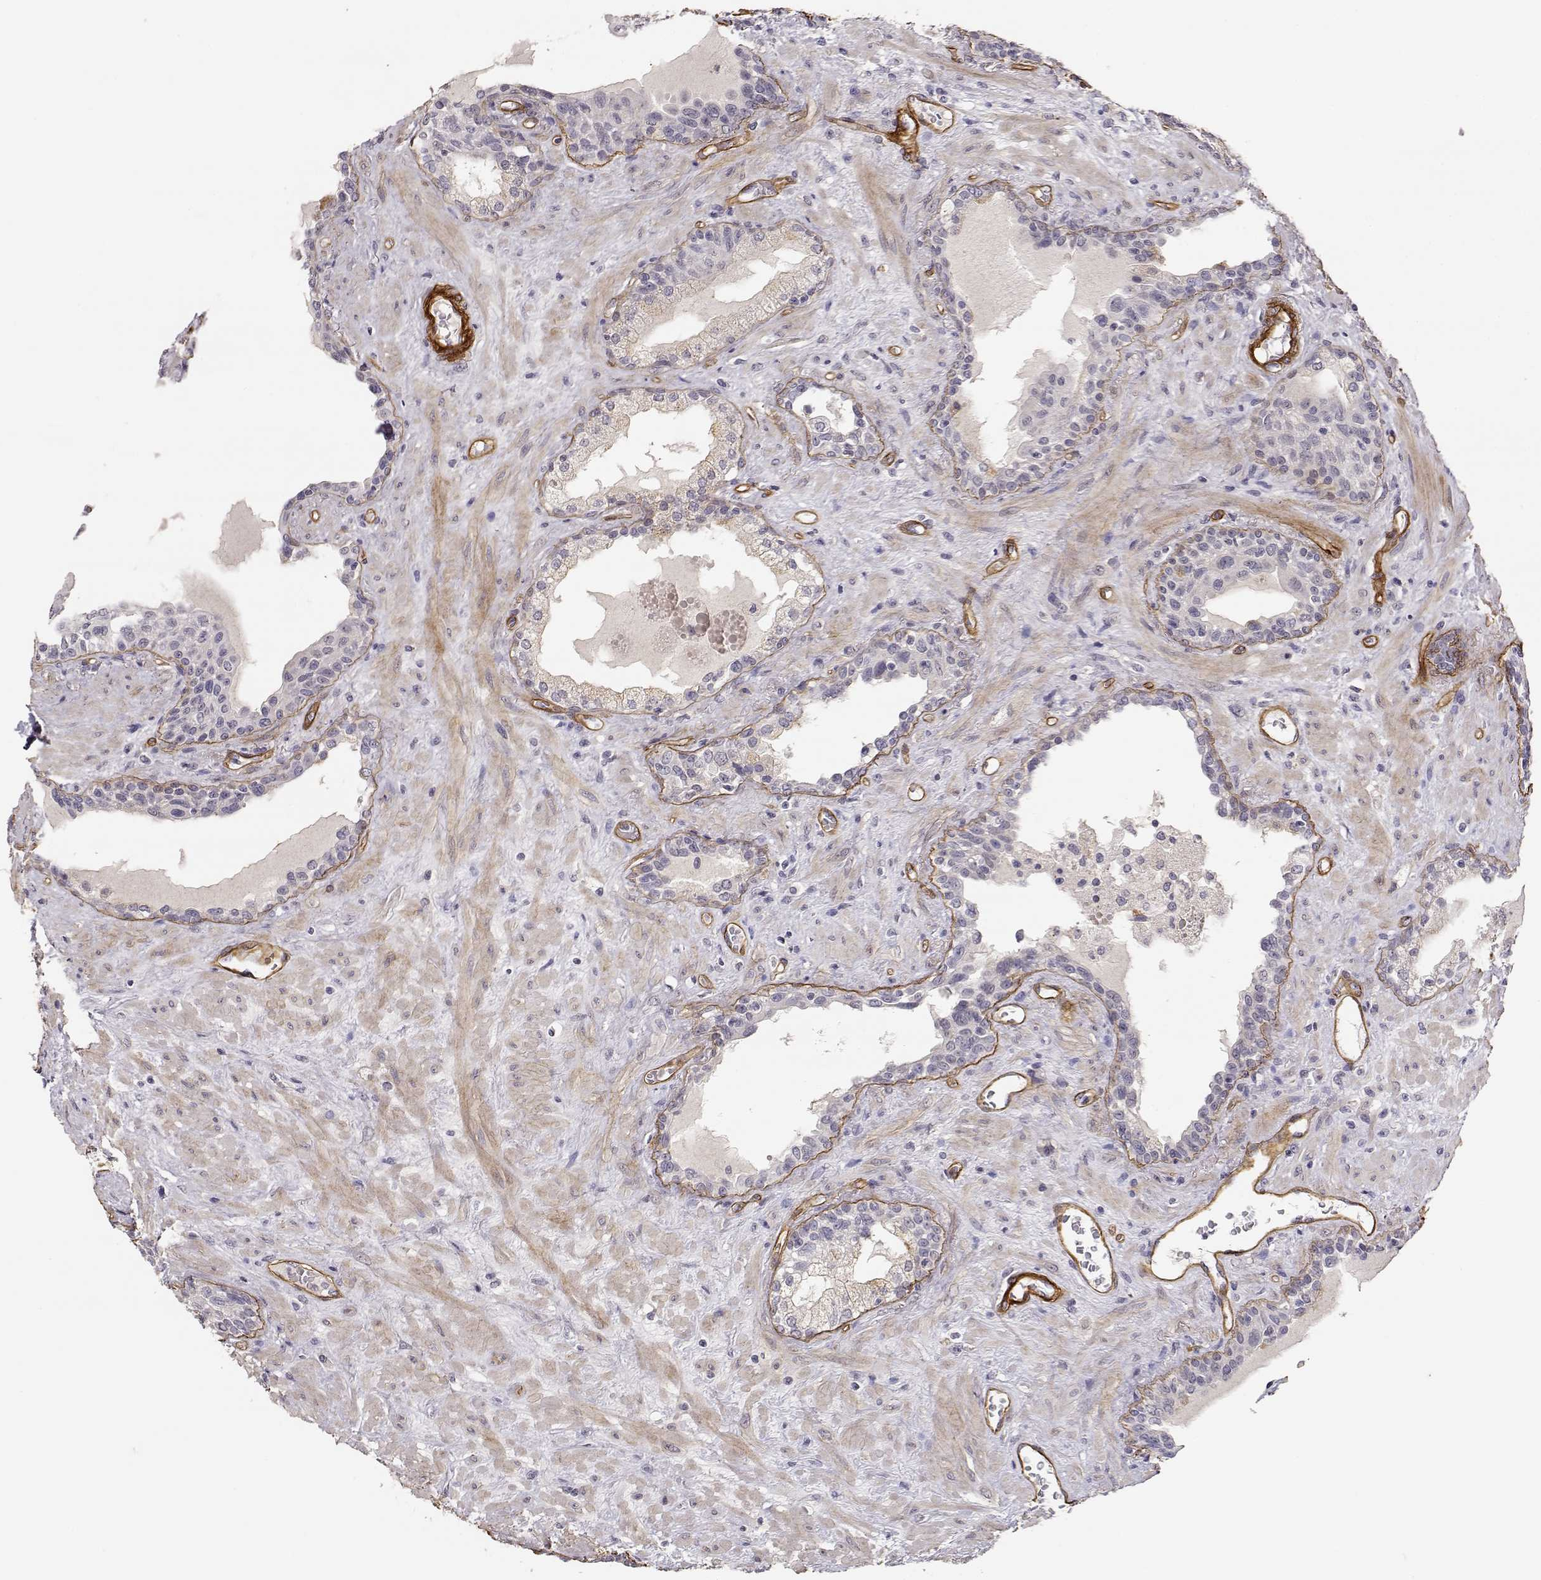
{"staining": {"intensity": "negative", "quantity": "none", "location": "none"}, "tissue": "prostate", "cell_type": "Glandular cells", "image_type": "normal", "snomed": [{"axis": "morphology", "description": "Normal tissue, NOS"}, {"axis": "topography", "description": "Prostate"}], "caption": "Prostate stained for a protein using immunohistochemistry (IHC) displays no staining glandular cells.", "gene": "LAMA5", "patient": {"sex": "male", "age": 63}}